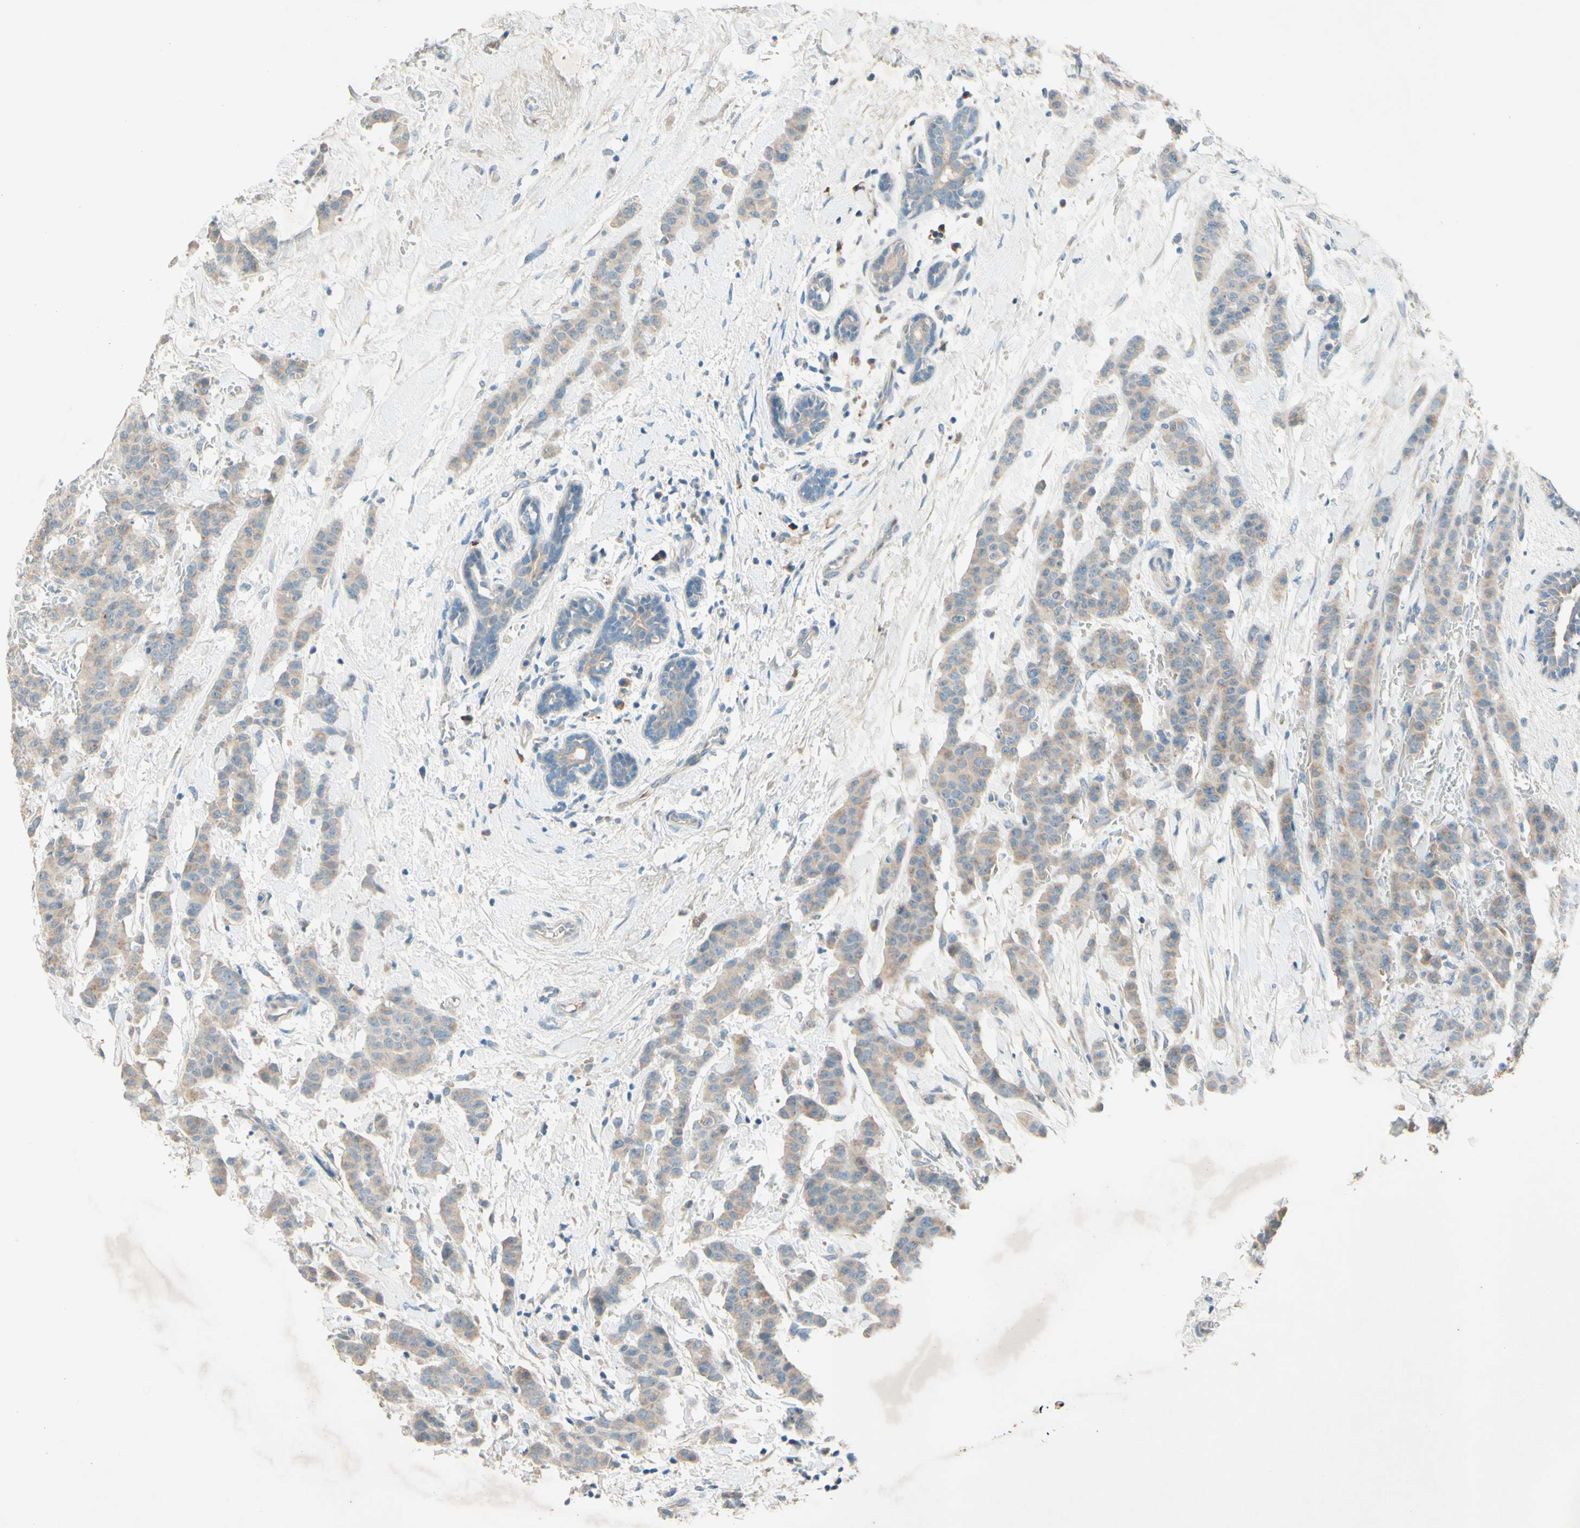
{"staining": {"intensity": "weak", "quantity": ">75%", "location": "cytoplasmic/membranous"}, "tissue": "breast cancer", "cell_type": "Tumor cells", "image_type": "cancer", "snomed": [{"axis": "morphology", "description": "Normal tissue, NOS"}, {"axis": "morphology", "description": "Duct carcinoma"}, {"axis": "topography", "description": "Breast"}], "caption": "This photomicrograph shows breast cancer stained with immunohistochemistry (IHC) to label a protein in brown. The cytoplasmic/membranous of tumor cells show weak positivity for the protein. Nuclei are counter-stained blue.", "gene": "IL2", "patient": {"sex": "female", "age": 40}}